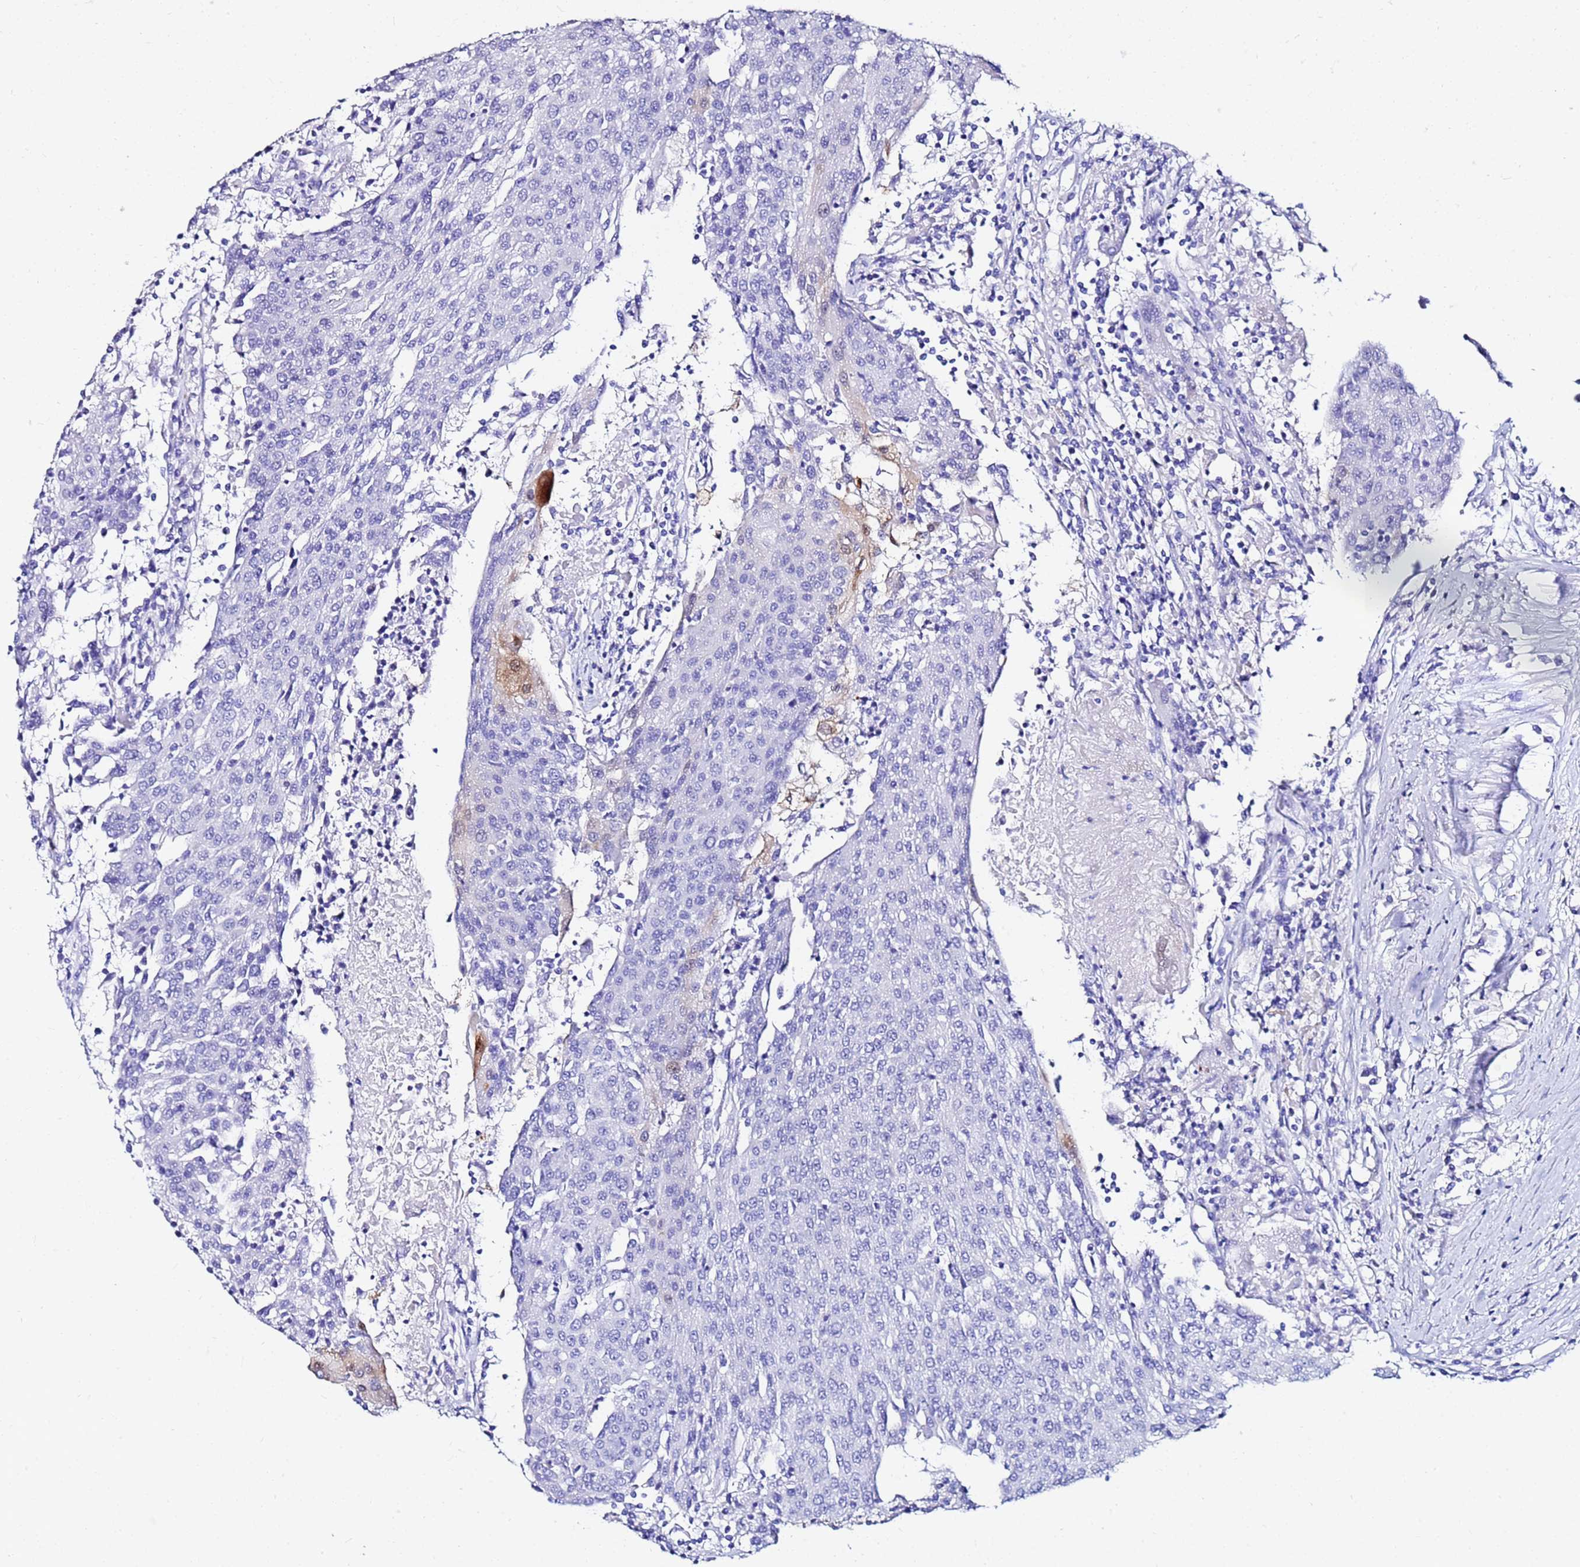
{"staining": {"intensity": "negative", "quantity": "none", "location": "none"}, "tissue": "urothelial cancer", "cell_type": "Tumor cells", "image_type": "cancer", "snomed": [{"axis": "morphology", "description": "Urothelial carcinoma, High grade"}, {"axis": "topography", "description": "Urinary bladder"}], "caption": "This is an IHC image of urothelial cancer. There is no expression in tumor cells.", "gene": "PPP1R14C", "patient": {"sex": "female", "age": 85}}